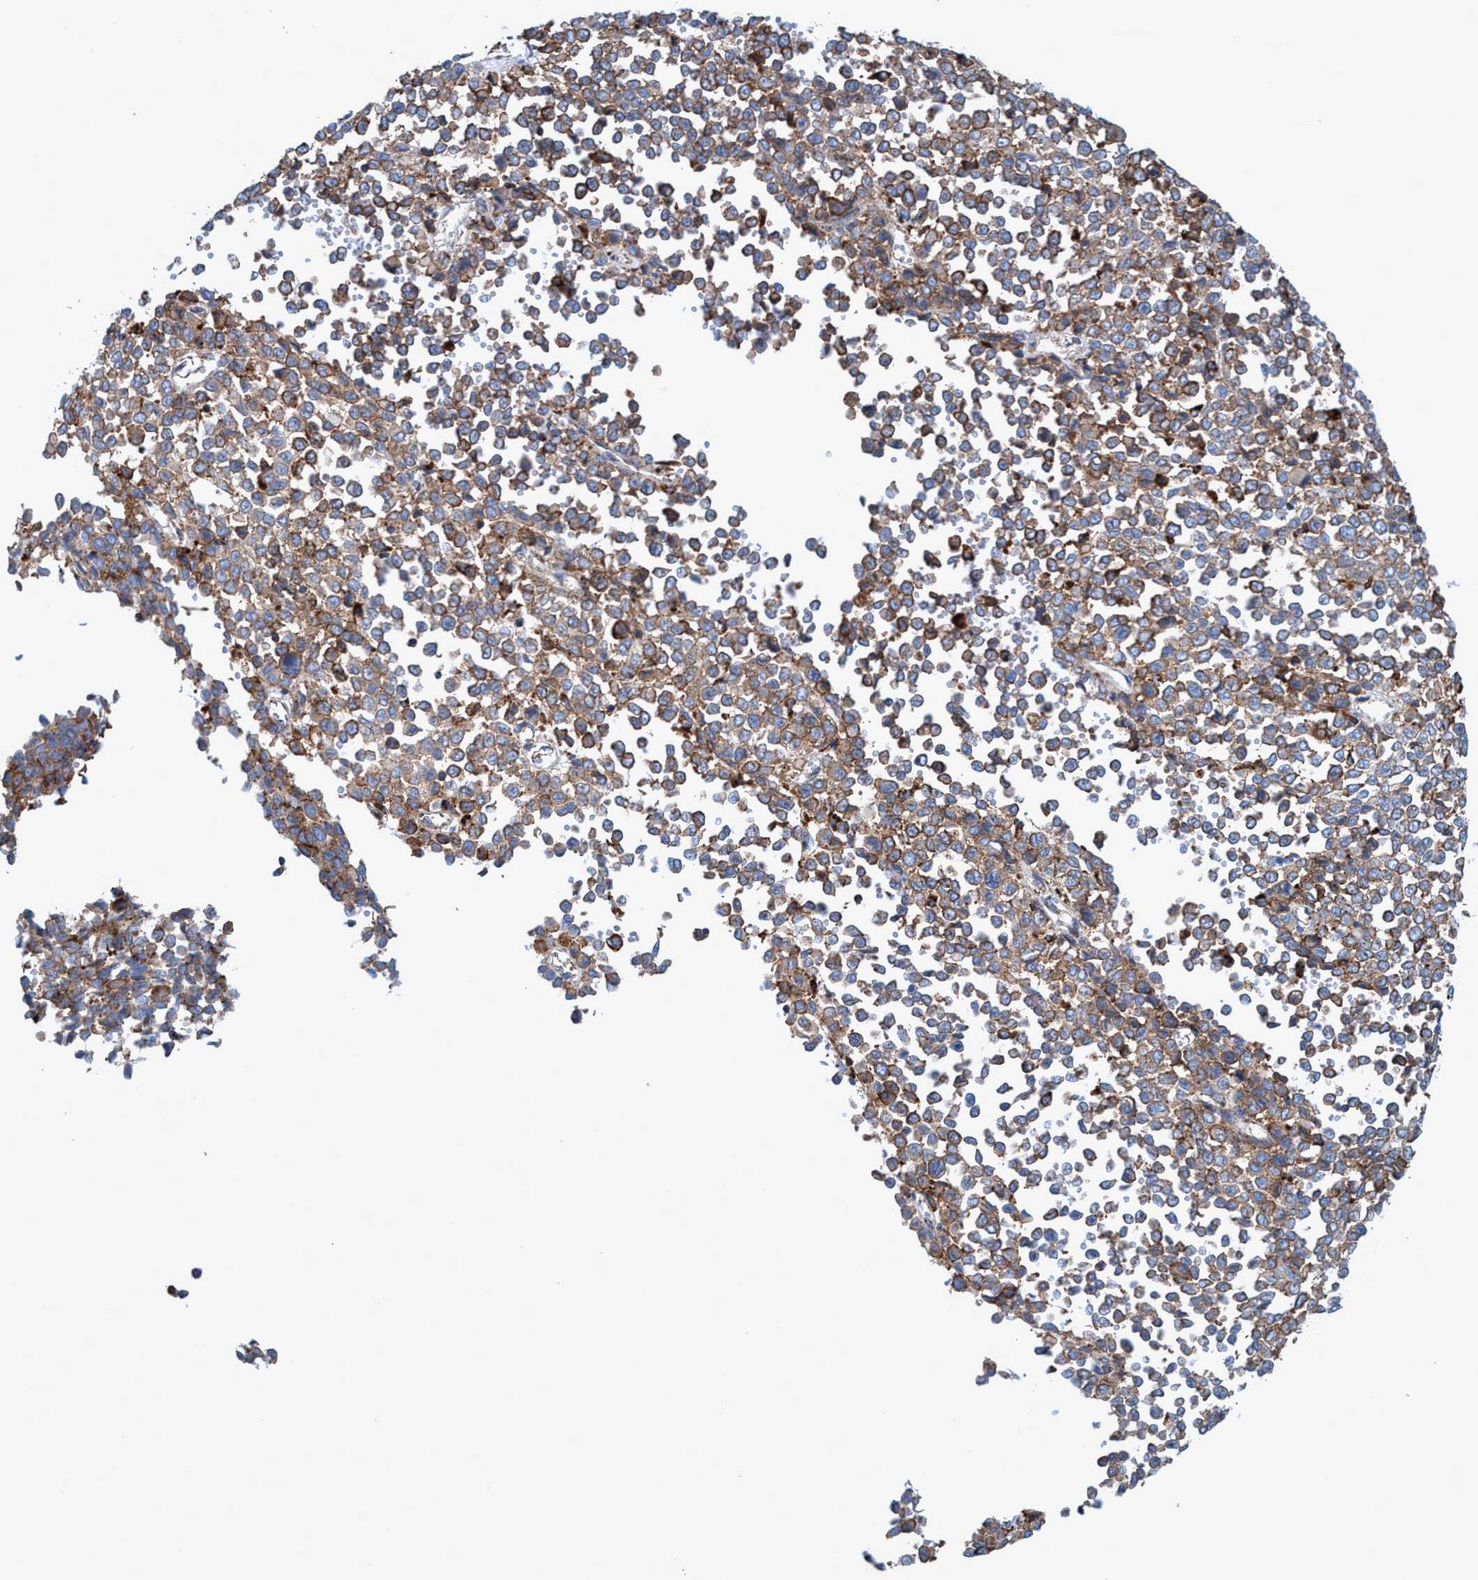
{"staining": {"intensity": "moderate", "quantity": ">75%", "location": "cytoplasmic/membranous"}, "tissue": "melanoma", "cell_type": "Tumor cells", "image_type": "cancer", "snomed": [{"axis": "morphology", "description": "Malignant melanoma, Metastatic site"}, {"axis": "topography", "description": "Pancreas"}], "caption": "IHC of human melanoma shows medium levels of moderate cytoplasmic/membranous positivity in about >75% of tumor cells. Immunohistochemistry stains the protein of interest in brown and the nuclei are stained blue.", "gene": "TRIM65", "patient": {"sex": "female", "age": 30}}